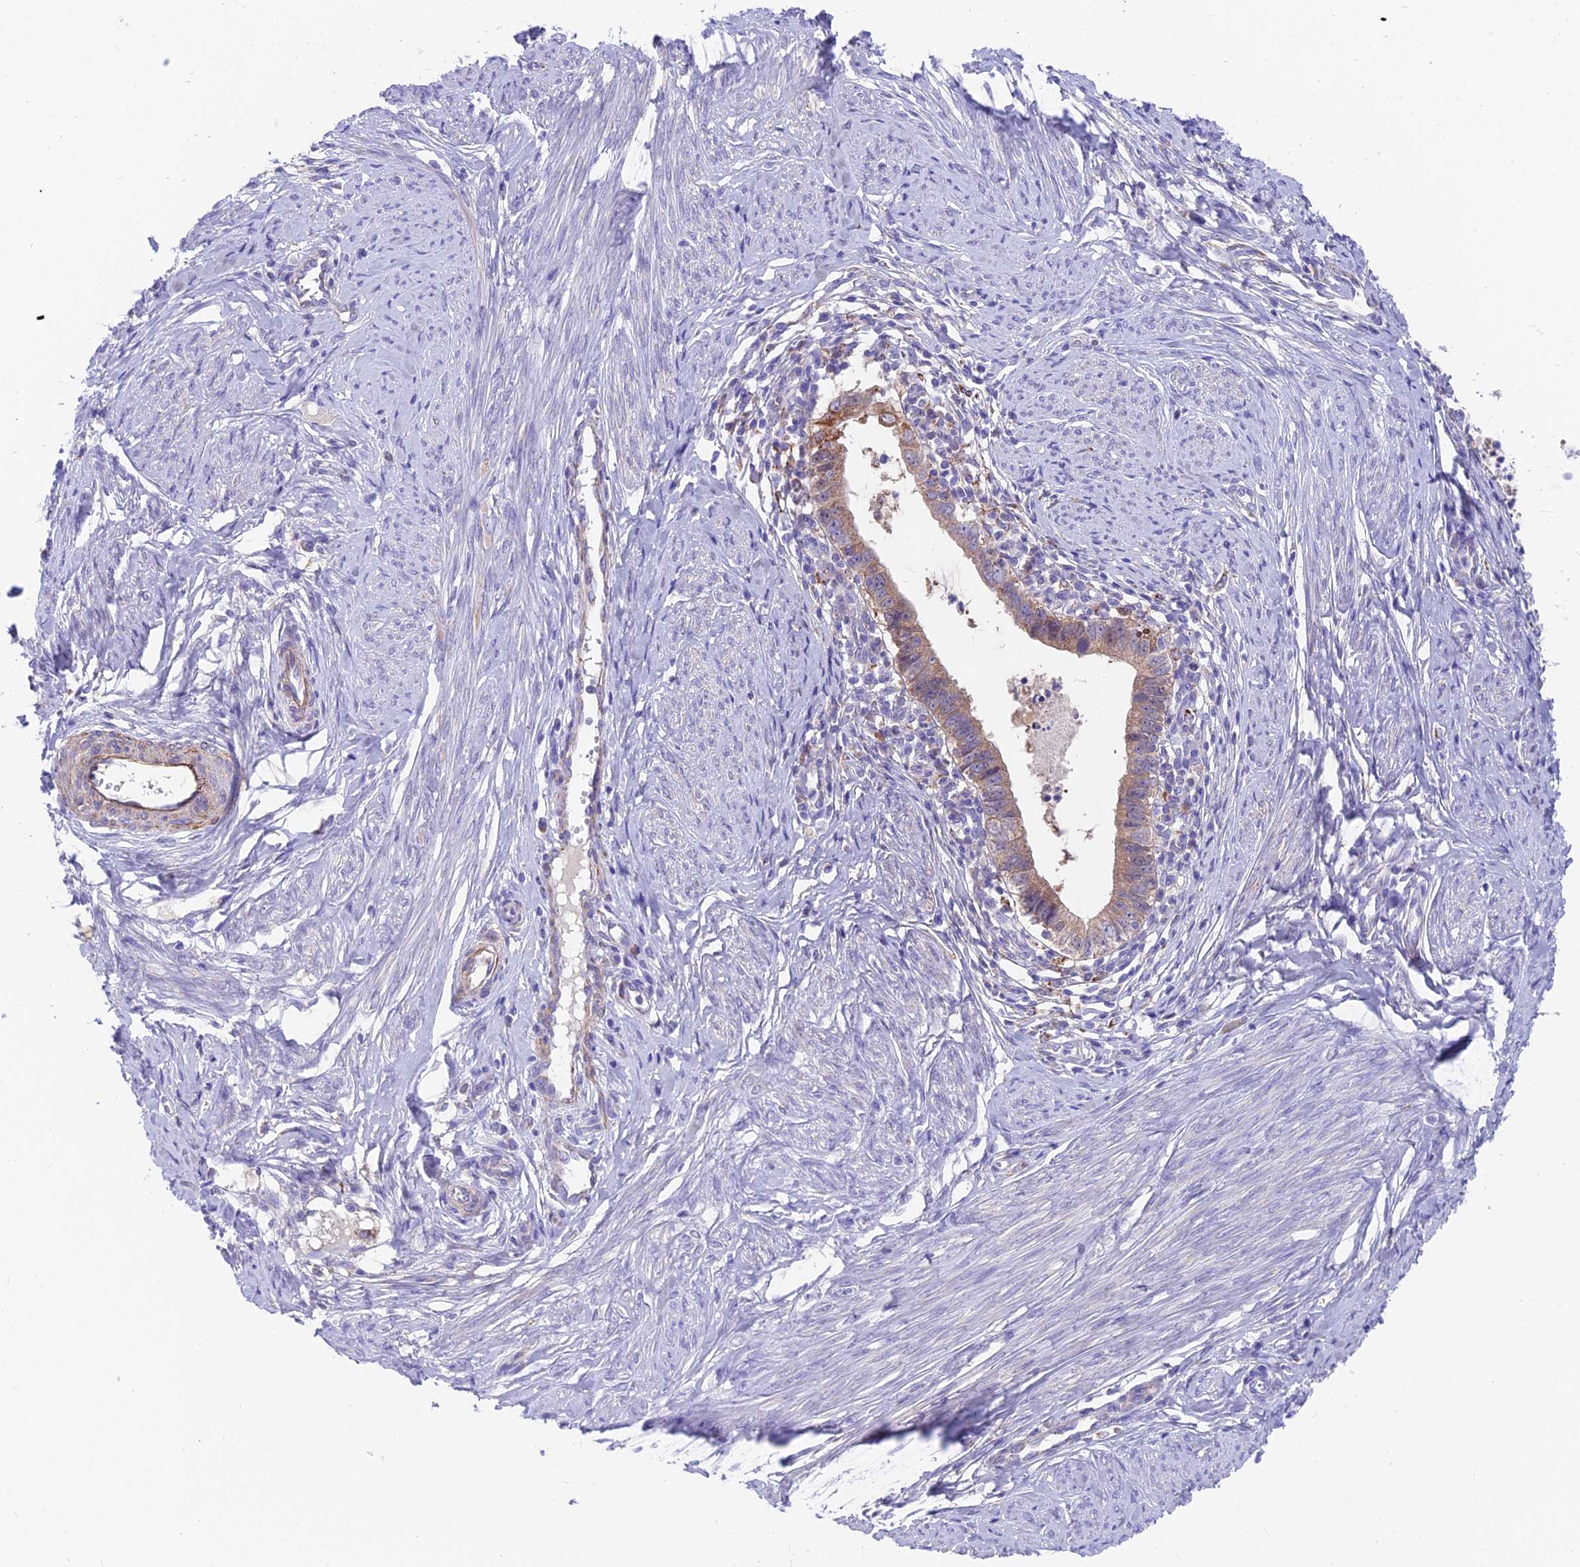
{"staining": {"intensity": "weak", "quantity": ">75%", "location": "cytoplasmic/membranous"}, "tissue": "cervical cancer", "cell_type": "Tumor cells", "image_type": "cancer", "snomed": [{"axis": "morphology", "description": "Adenocarcinoma, NOS"}, {"axis": "topography", "description": "Cervix"}], "caption": "Protein staining exhibits weak cytoplasmic/membranous expression in about >75% of tumor cells in cervical cancer (adenocarcinoma).", "gene": "TIGD6", "patient": {"sex": "female", "age": 36}}